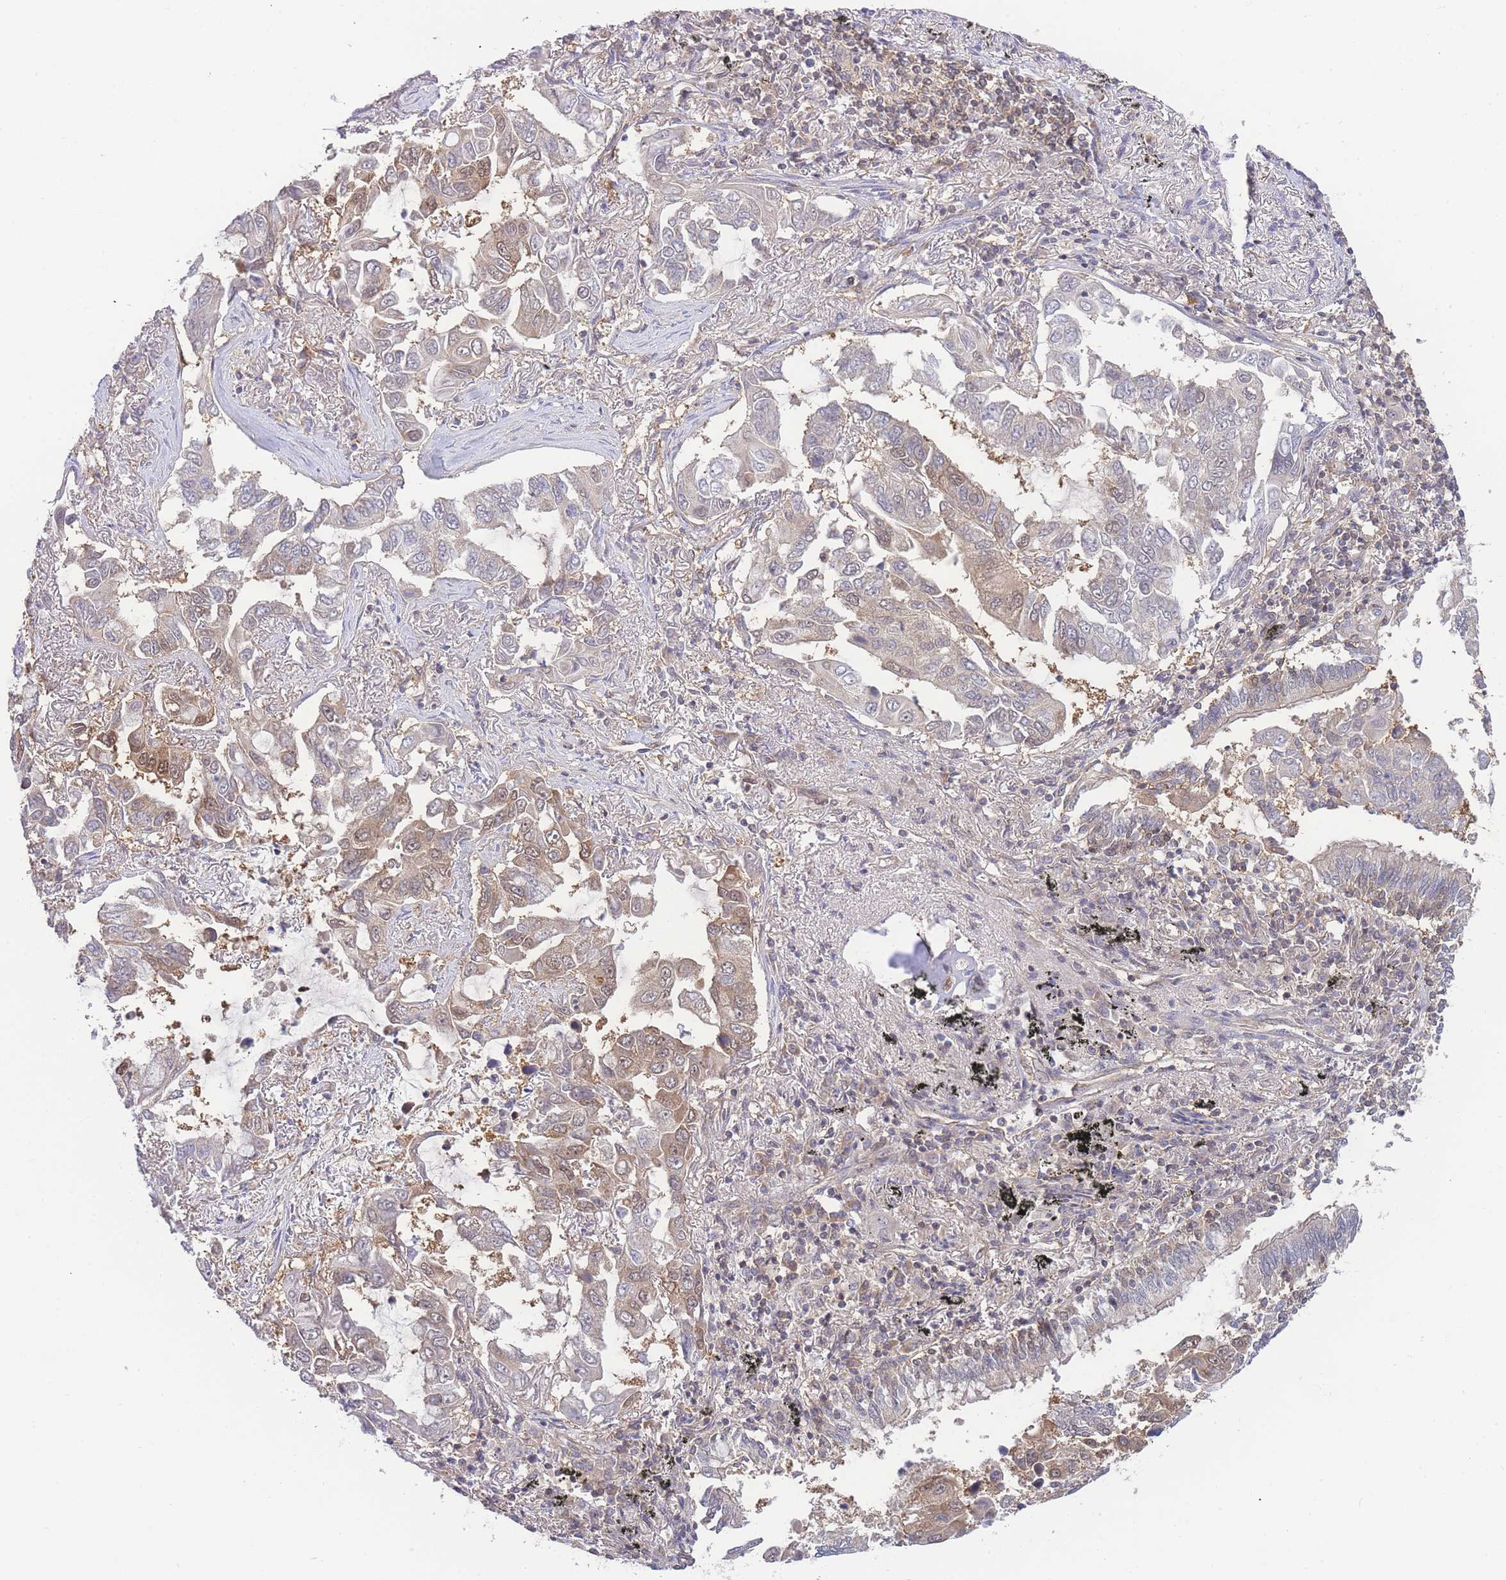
{"staining": {"intensity": "moderate", "quantity": "<25%", "location": "cytoplasmic/membranous,nuclear"}, "tissue": "lung cancer", "cell_type": "Tumor cells", "image_type": "cancer", "snomed": [{"axis": "morphology", "description": "Adenocarcinoma, NOS"}, {"axis": "topography", "description": "Lung"}], "caption": "This photomicrograph exhibits adenocarcinoma (lung) stained with IHC to label a protein in brown. The cytoplasmic/membranous and nuclear of tumor cells show moderate positivity for the protein. Nuclei are counter-stained blue.", "gene": "KIAA1191", "patient": {"sex": "male", "age": 64}}